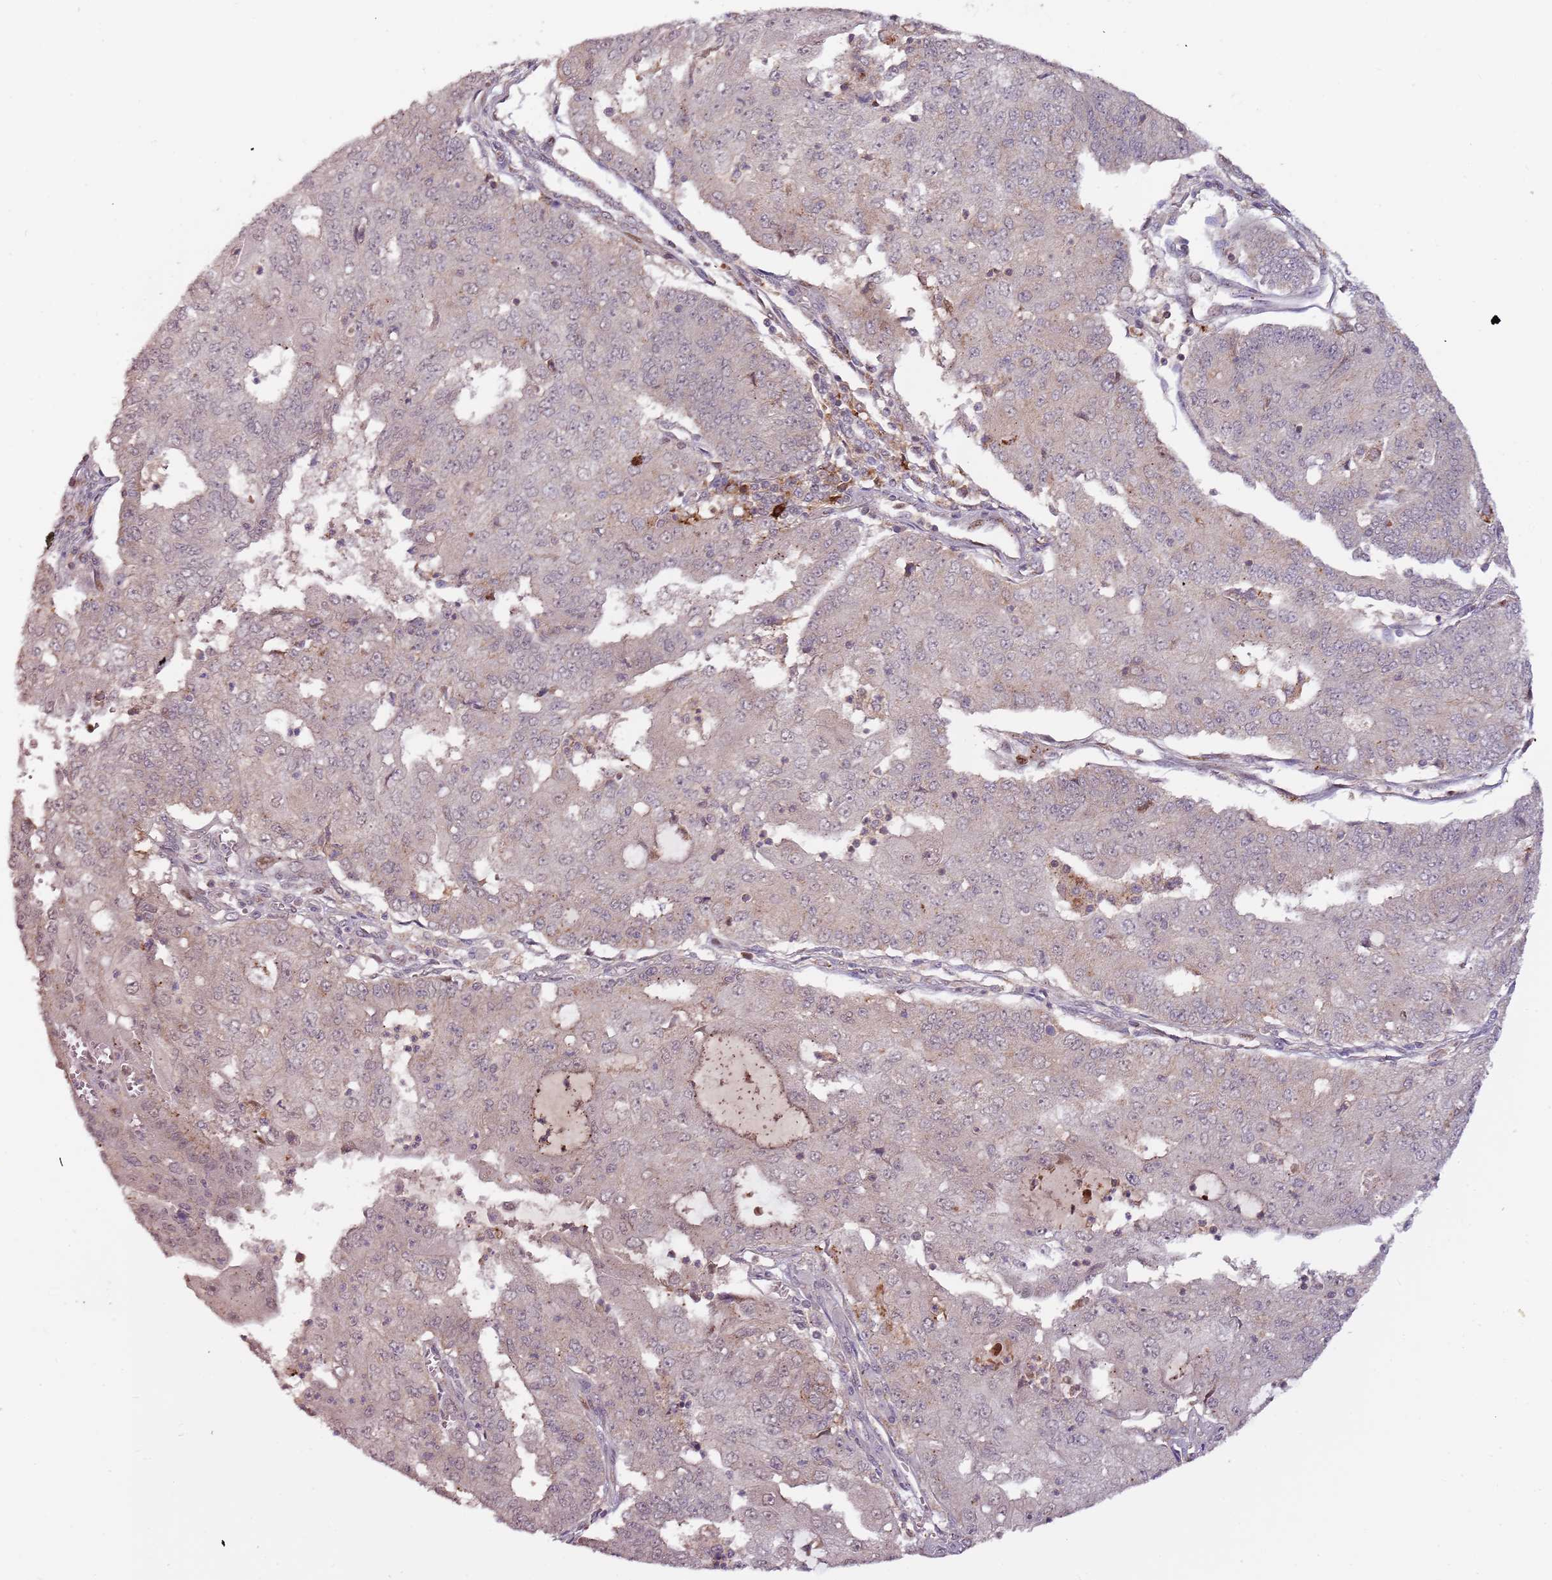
{"staining": {"intensity": "negative", "quantity": "none", "location": "none"}, "tissue": "endometrial cancer", "cell_type": "Tumor cells", "image_type": "cancer", "snomed": [{"axis": "morphology", "description": "Adenocarcinoma, NOS"}, {"axis": "topography", "description": "Endometrium"}], "caption": "Tumor cells show no significant expression in endometrial cancer.", "gene": "ULK3", "patient": {"sex": "female", "age": 56}}